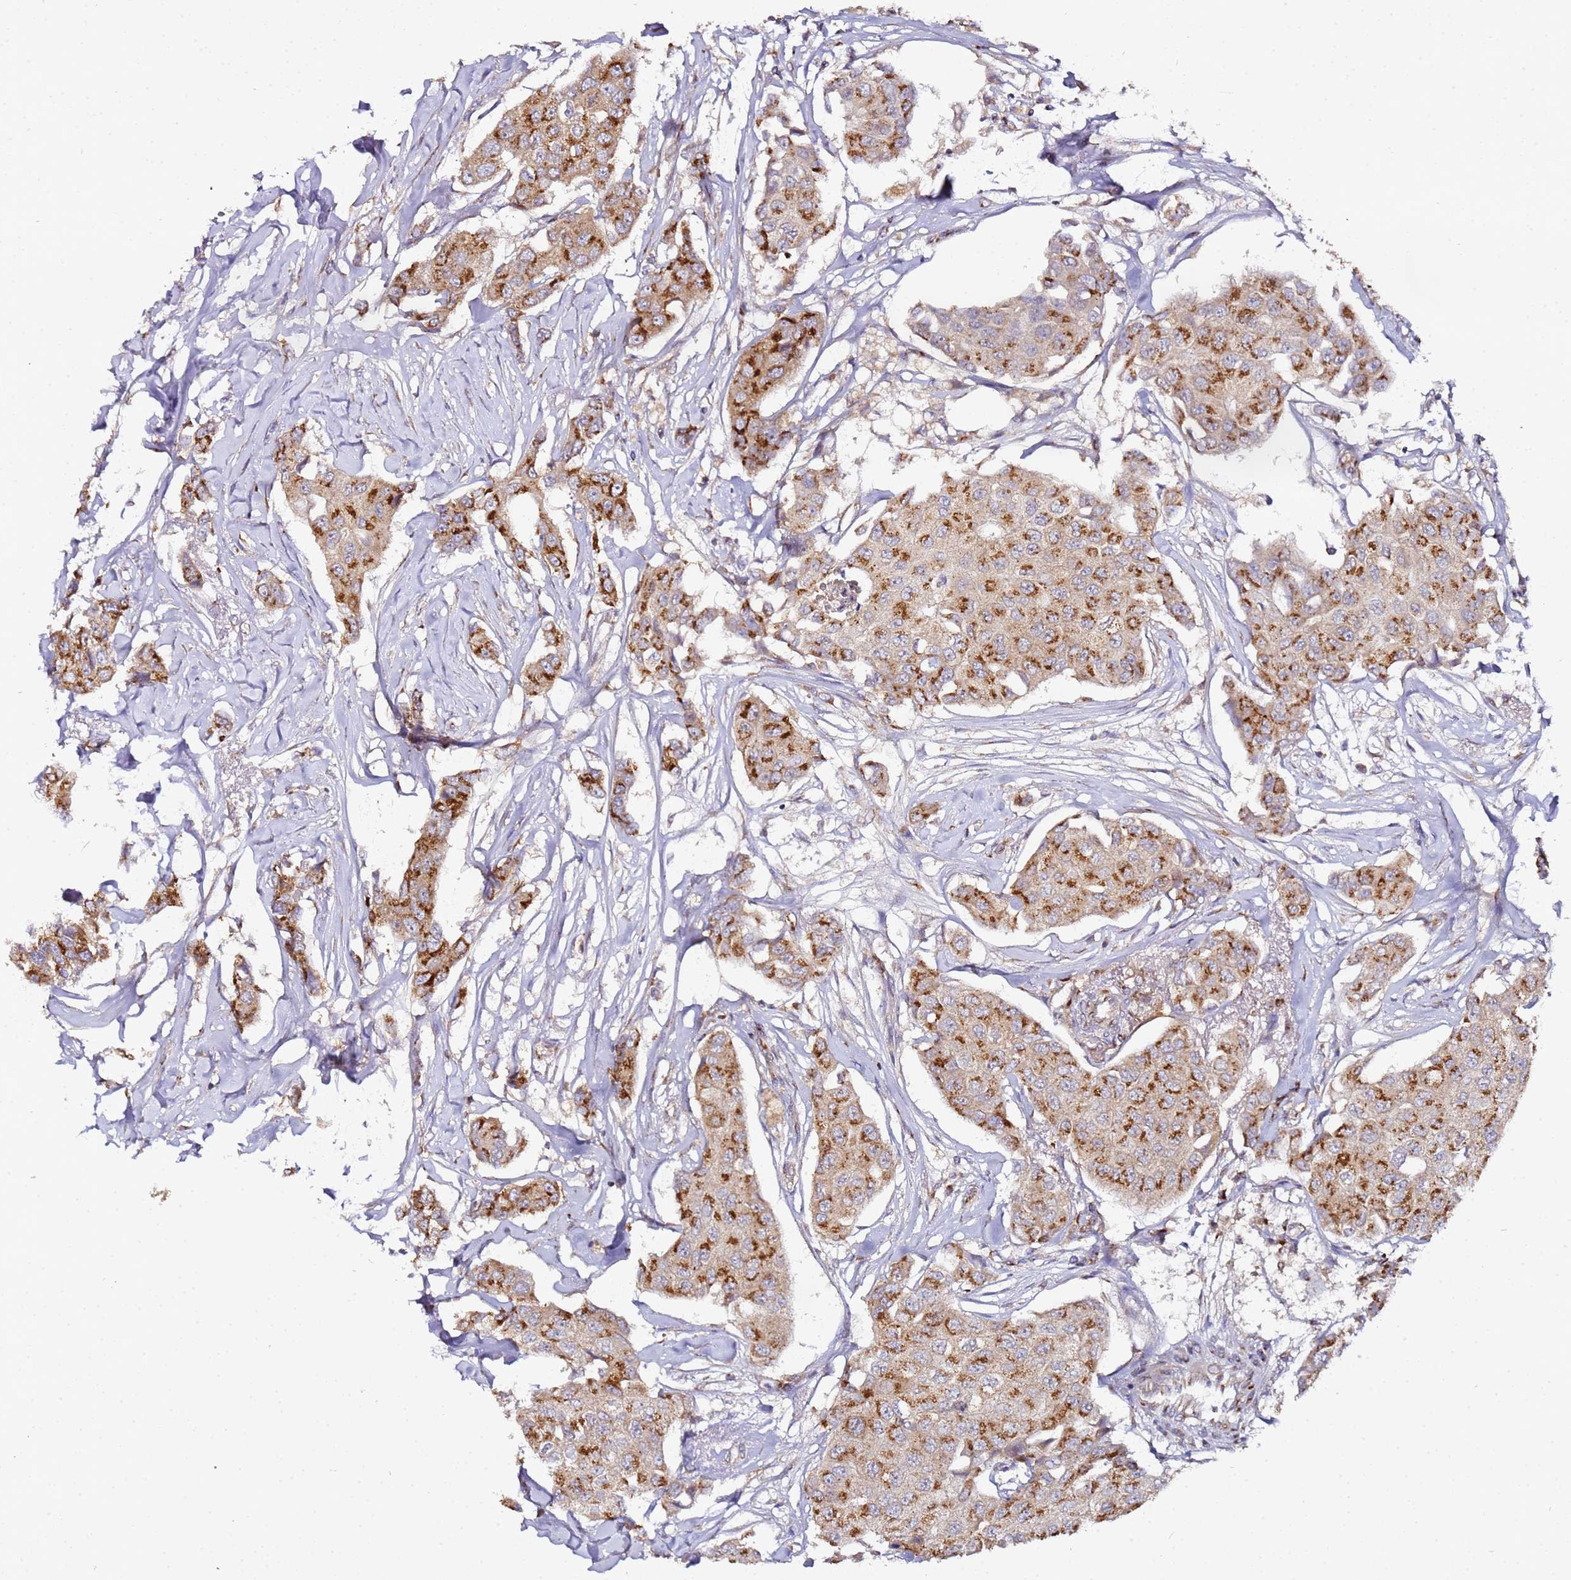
{"staining": {"intensity": "strong", "quantity": "25%-75%", "location": "cytoplasmic/membranous"}, "tissue": "breast cancer", "cell_type": "Tumor cells", "image_type": "cancer", "snomed": [{"axis": "morphology", "description": "Duct carcinoma"}, {"axis": "topography", "description": "Breast"}], "caption": "Invasive ductal carcinoma (breast) stained with DAB immunohistochemistry (IHC) demonstrates high levels of strong cytoplasmic/membranous expression in about 25%-75% of tumor cells.", "gene": "MRPL49", "patient": {"sex": "female", "age": 80}}